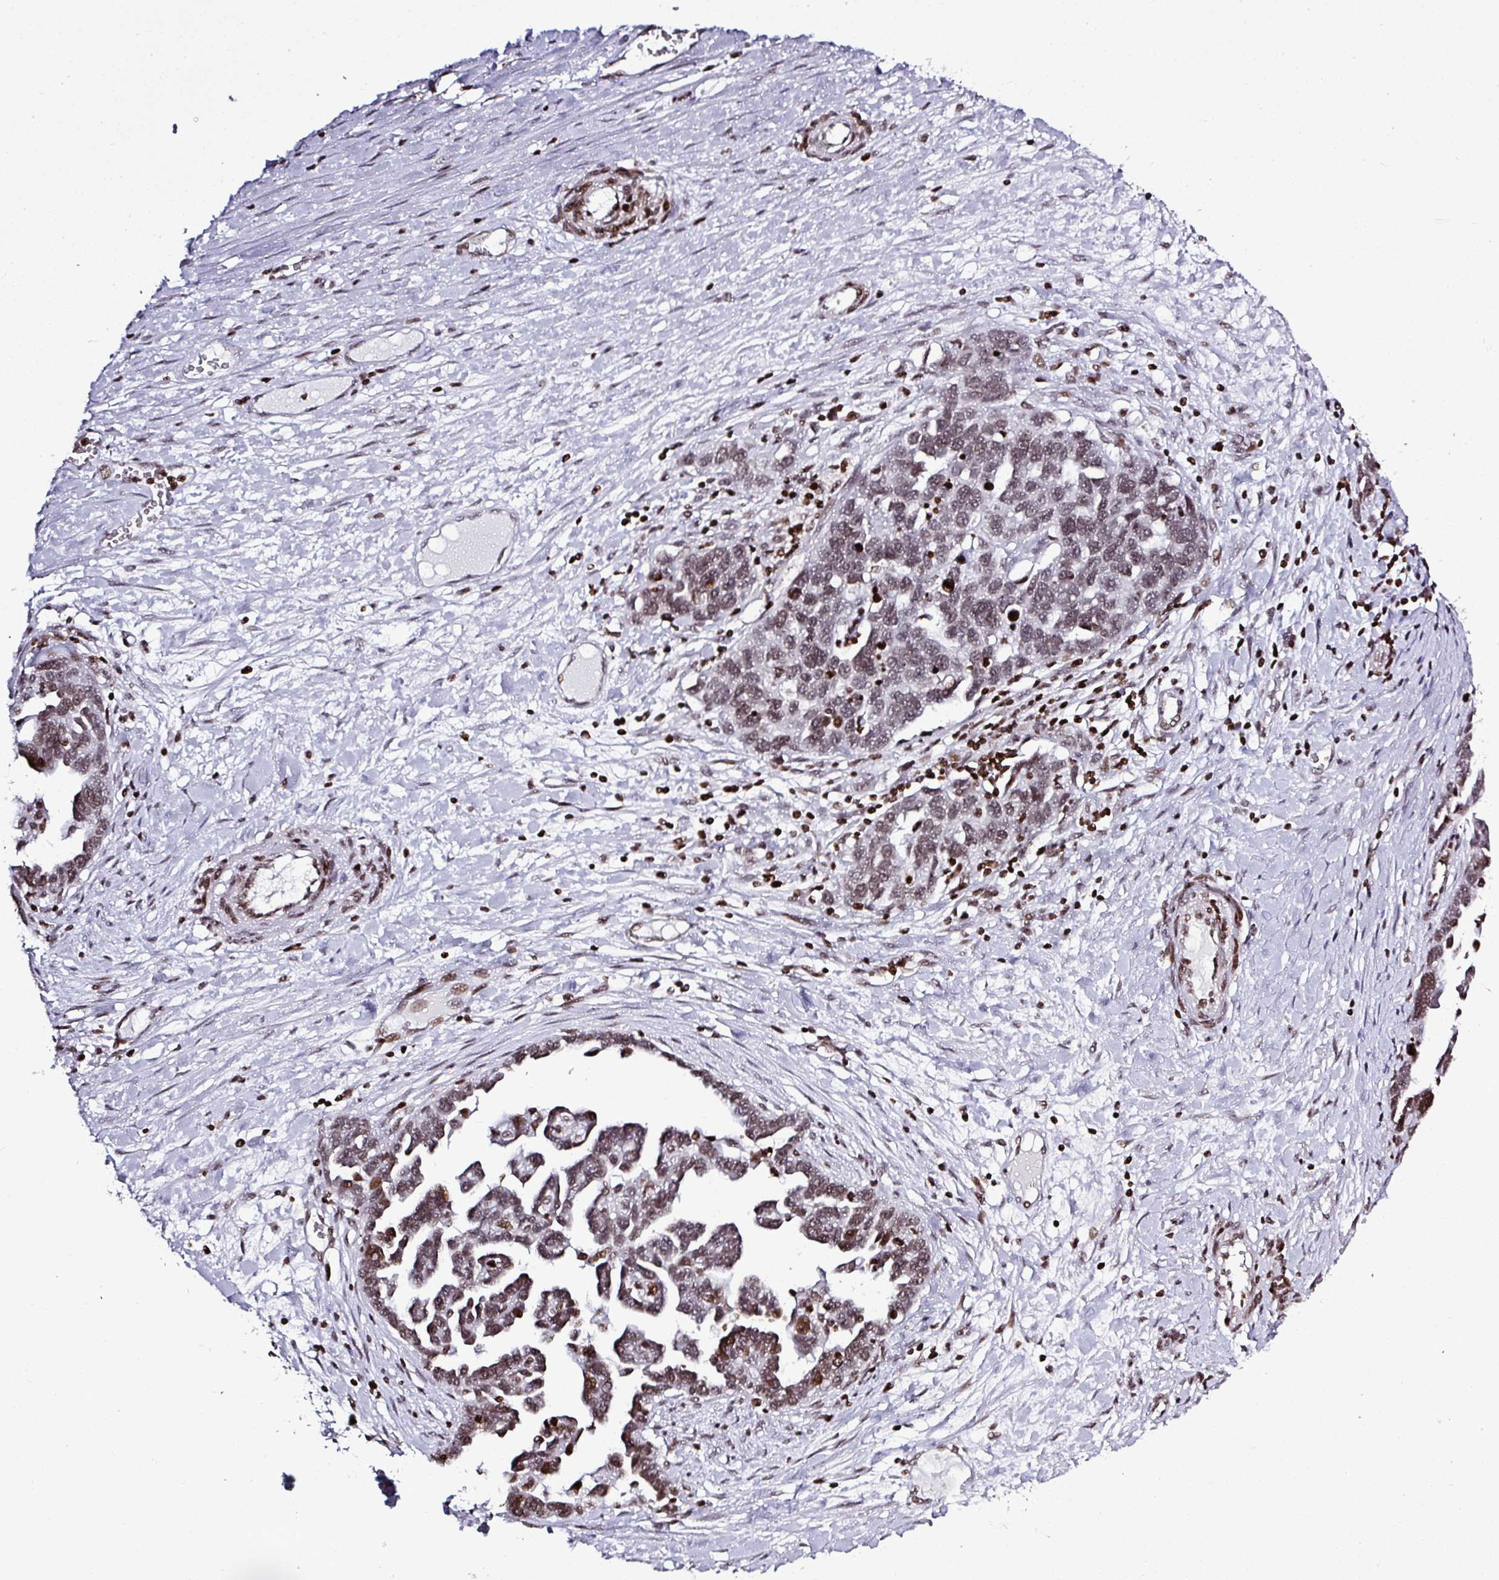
{"staining": {"intensity": "moderate", "quantity": ">75%", "location": "nuclear"}, "tissue": "ovarian cancer", "cell_type": "Tumor cells", "image_type": "cancer", "snomed": [{"axis": "morphology", "description": "Cystadenocarcinoma, serous, NOS"}, {"axis": "topography", "description": "Ovary"}], "caption": "Brown immunohistochemical staining in ovarian cancer demonstrates moderate nuclear positivity in approximately >75% of tumor cells. Immunohistochemistry (ihc) stains the protein of interest in brown and the nuclei are stained blue.", "gene": "RASL11A", "patient": {"sex": "female", "age": 54}}